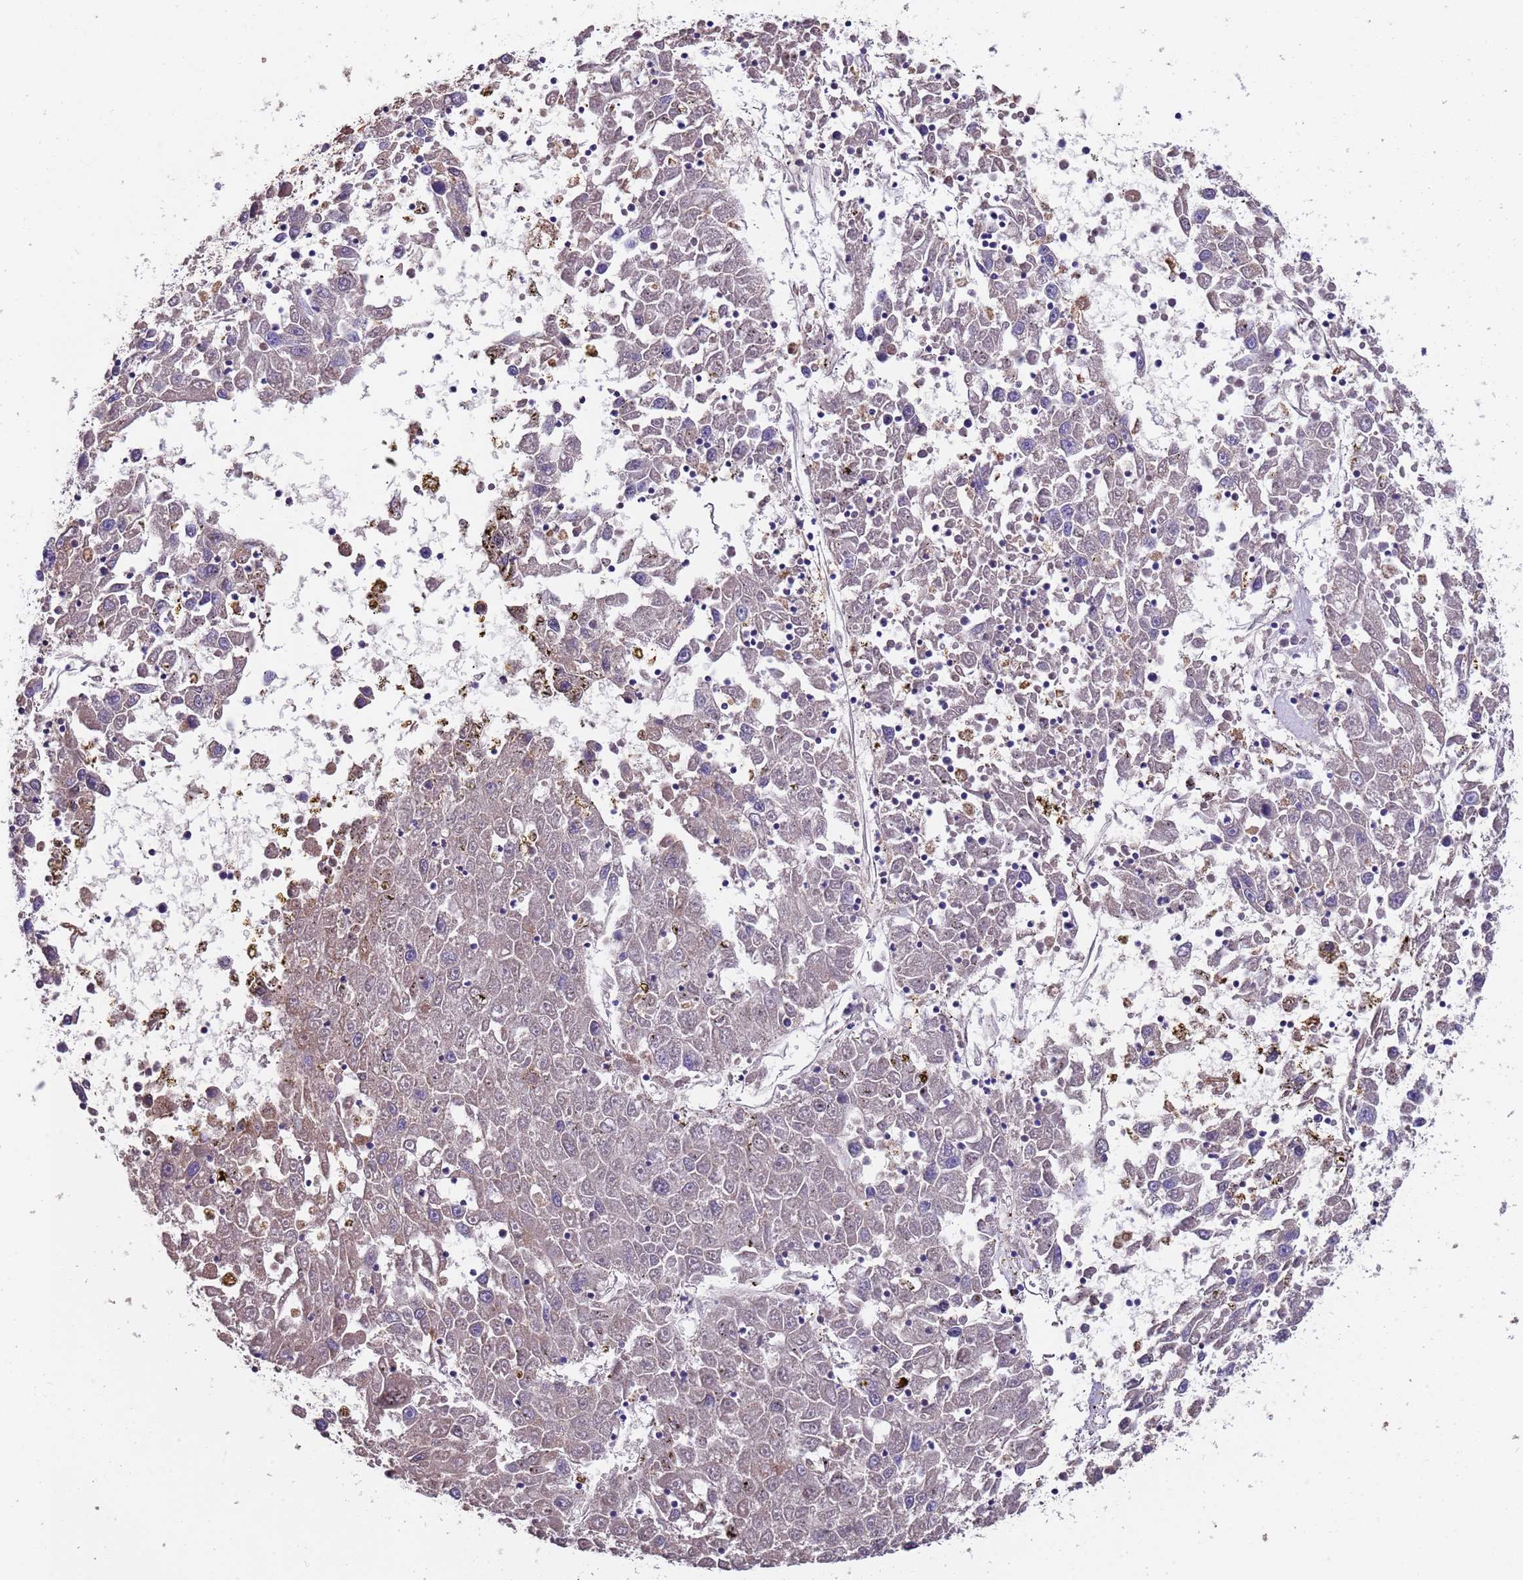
{"staining": {"intensity": "negative", "quantity": "none", "location": "none"}, "tissue": "liver cancer", "cell_type": "Tumor cells", "image_type": "cancer", "snomed": [{"axis": "morphology", "description": "Carcinoma, Hepatocellular, NOS"}, {"axis": "topography", "description": "Liver"}], "caption": "High magnification brightfield microscopy of liver cancer stained with DAB (brown) and counterstained with hematoxylin (blue): tumor cells show no significant staining.", "gene": "SLC24A3", "patient": {"sex": "male", "age": 49}}